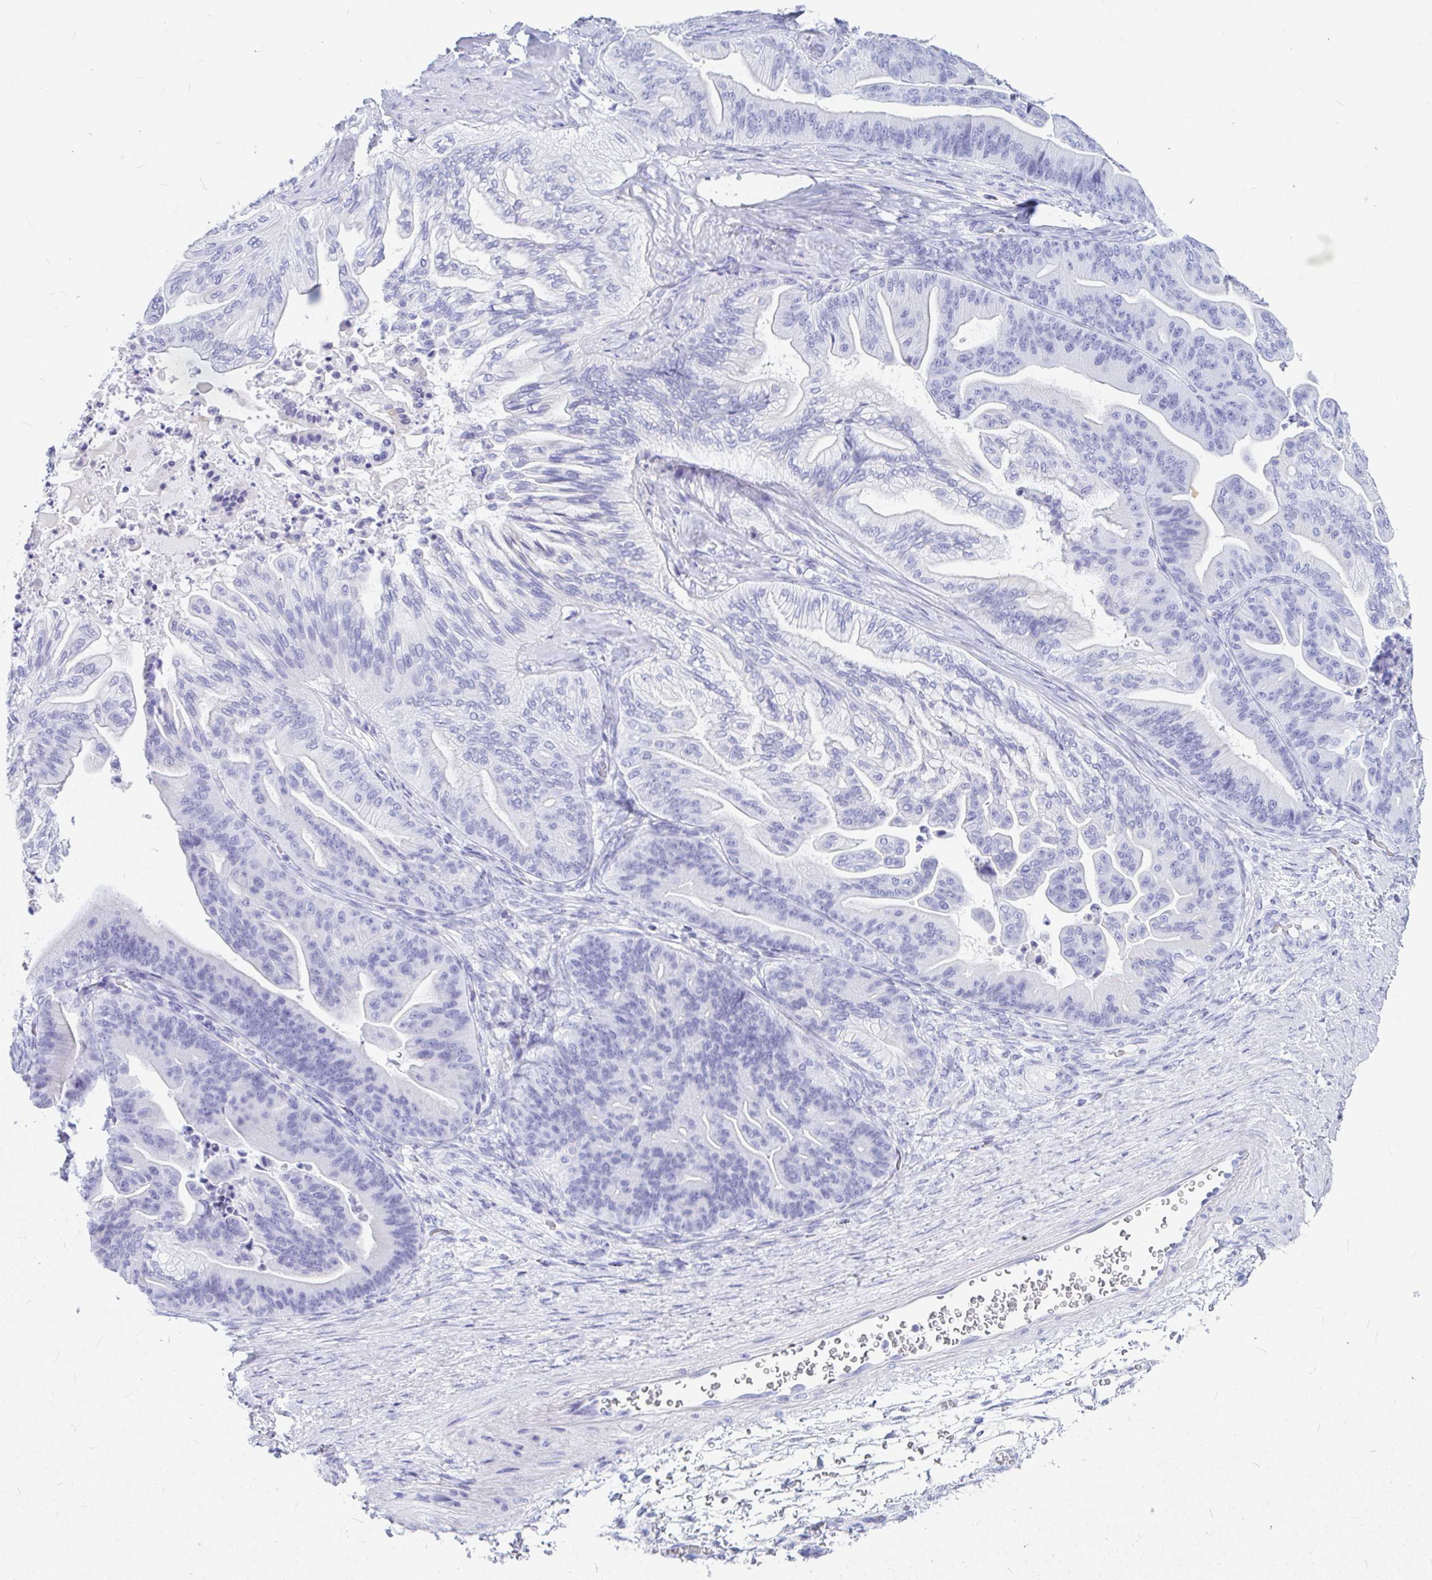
{"staining": {"intensity": "negative", "quantity": "none", "location": "none"}, "tissue": "ovarian cancer", "cell_type": "Tumor cells", "image_type": "cancer", "snomed": [{"axis": "morphology", "description": "Cystadenocarcinoma, mucinous, NOS"}, {"axis": "topography", "description": "Ovary"}], "caption": "There is no significant positivity in tumor cells of mucinous cystadenocarcinoma (ovarian).", "gene": "OR5J2", "patient": {"sex": "female", "age": 67}}